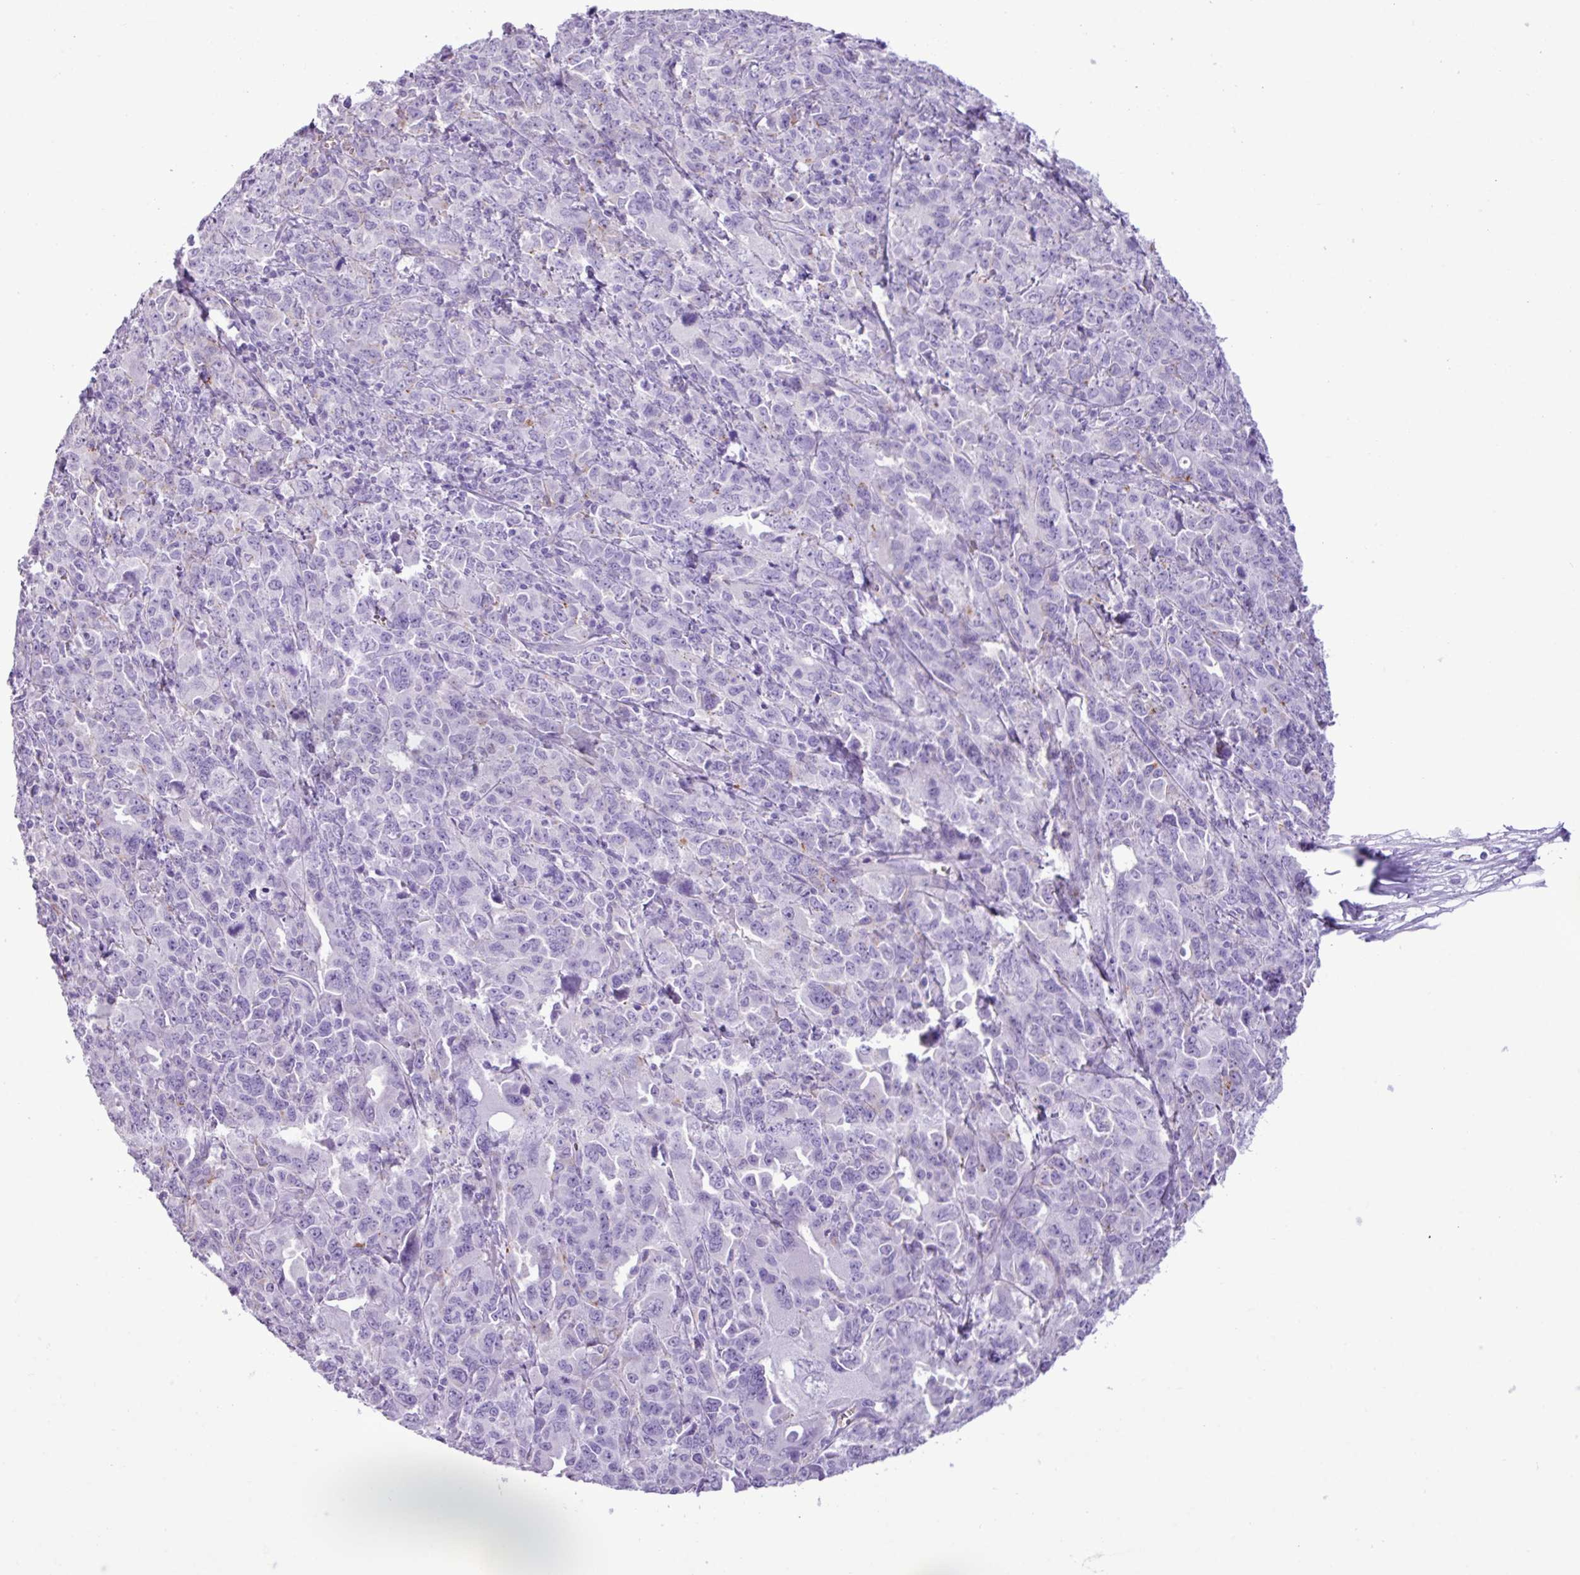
{"staining": {"intensity": "negative", "quantity": "none", "location": "none"}, "tissue": "ovarian cancer", "cell_type": "Tumor cells", "image_type": "cancer", "snomed": [{"axis": "morphology", "description": "Adenocarcinoma, NOS"}, {"axis": "morphology", "description": "Carcinoma, endometroid"}, {"axis": "topography", "description": "Ovary"}], "caption": "IHC of endometroid carcinoma (ovarian) shows no expression in tumor cells. Brightfield microscopy of immunohistochemistry stained with DAB (3,3'-diaminobenzidine) (brown) and hematoxylin (blue), captured at high magnification.", "gene": "ZSCAN5A", "patient": {"sex": "female", "age": 72}}